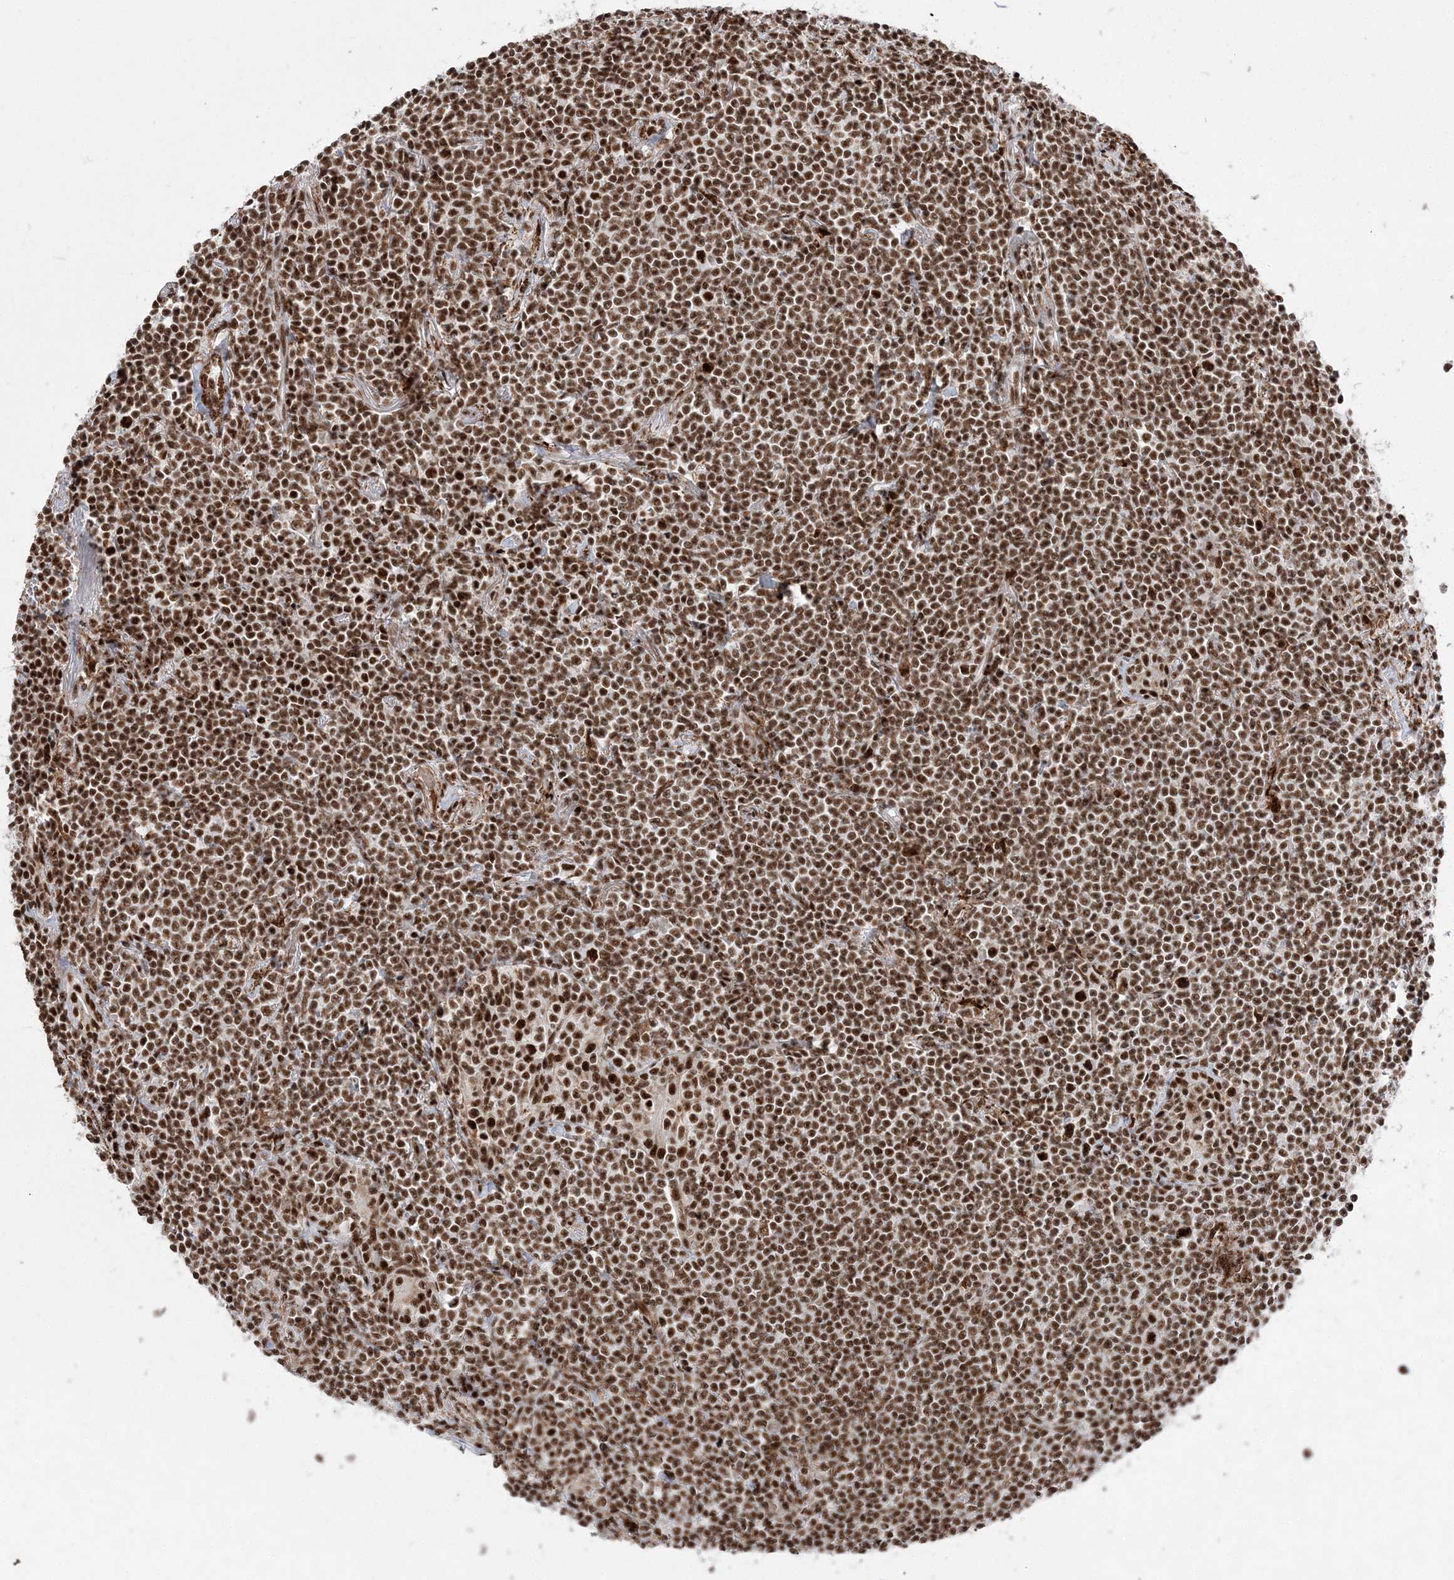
{"staining": {"intensity": "strong", "quantity": ">75%", "location": "nuclear"}, "tissue": "lymphoma", "cell_type": "Tumor cells", "image_type": "cancer", "snomed": [{"axis": "morphology", "description": "Malignant lymphoma, non-Hodgkin's type, Low grade"}, {"axis": "topography", "description": "Lung"}], "caption": "IHC micrograph of neoplastic tissue: human lymphoma stained using immunohistochemistry (IHC) reveals high levels of strong protein expression localized specifically in the nuclear of tumor cells, appearing as a nuclear brown color.", "gene": "RBM17", "patient": {"sex": "female", "age": 71}}